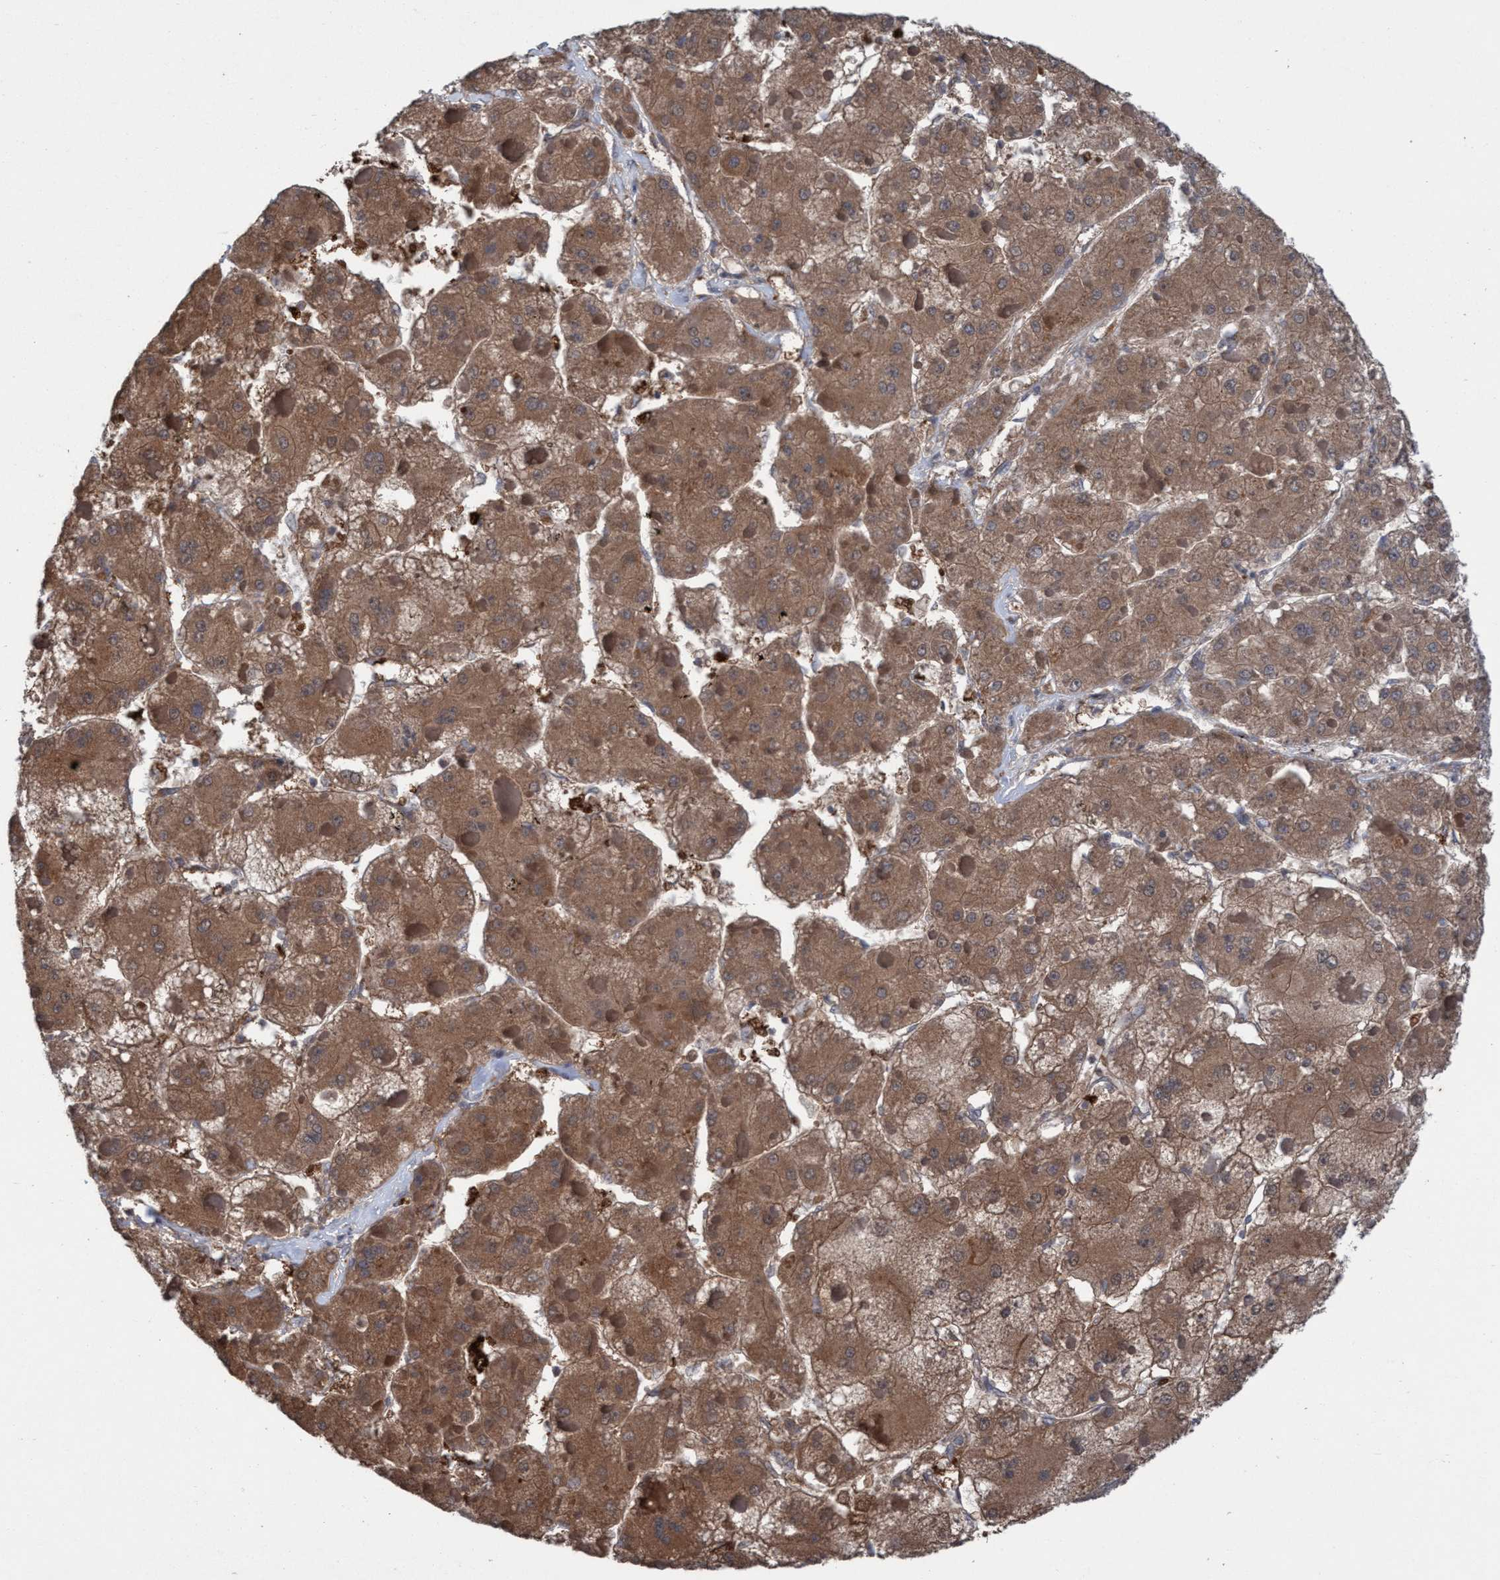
{"staining": {"intensity": "moderate", "quantity": ">75%", "location": "cytoplasmic/membranous"}, "tissue": "liver cancer", "cell_type": "Tumor cells", "image_type": "cancer", "snomed": [{"axis": "morphology", "description": "Carcinoma, Hepatocellular, NOS"}, {"axis": "topography", "description": "Liver"}], "caption": "Liver cancer (hepatocellular carcinoma) stained for a protein reveals moderate cytoplasmic/membranous positivity in tumor cells.", "gene": "GLOD4", "patient": {"sex": "female", "age": 73}}